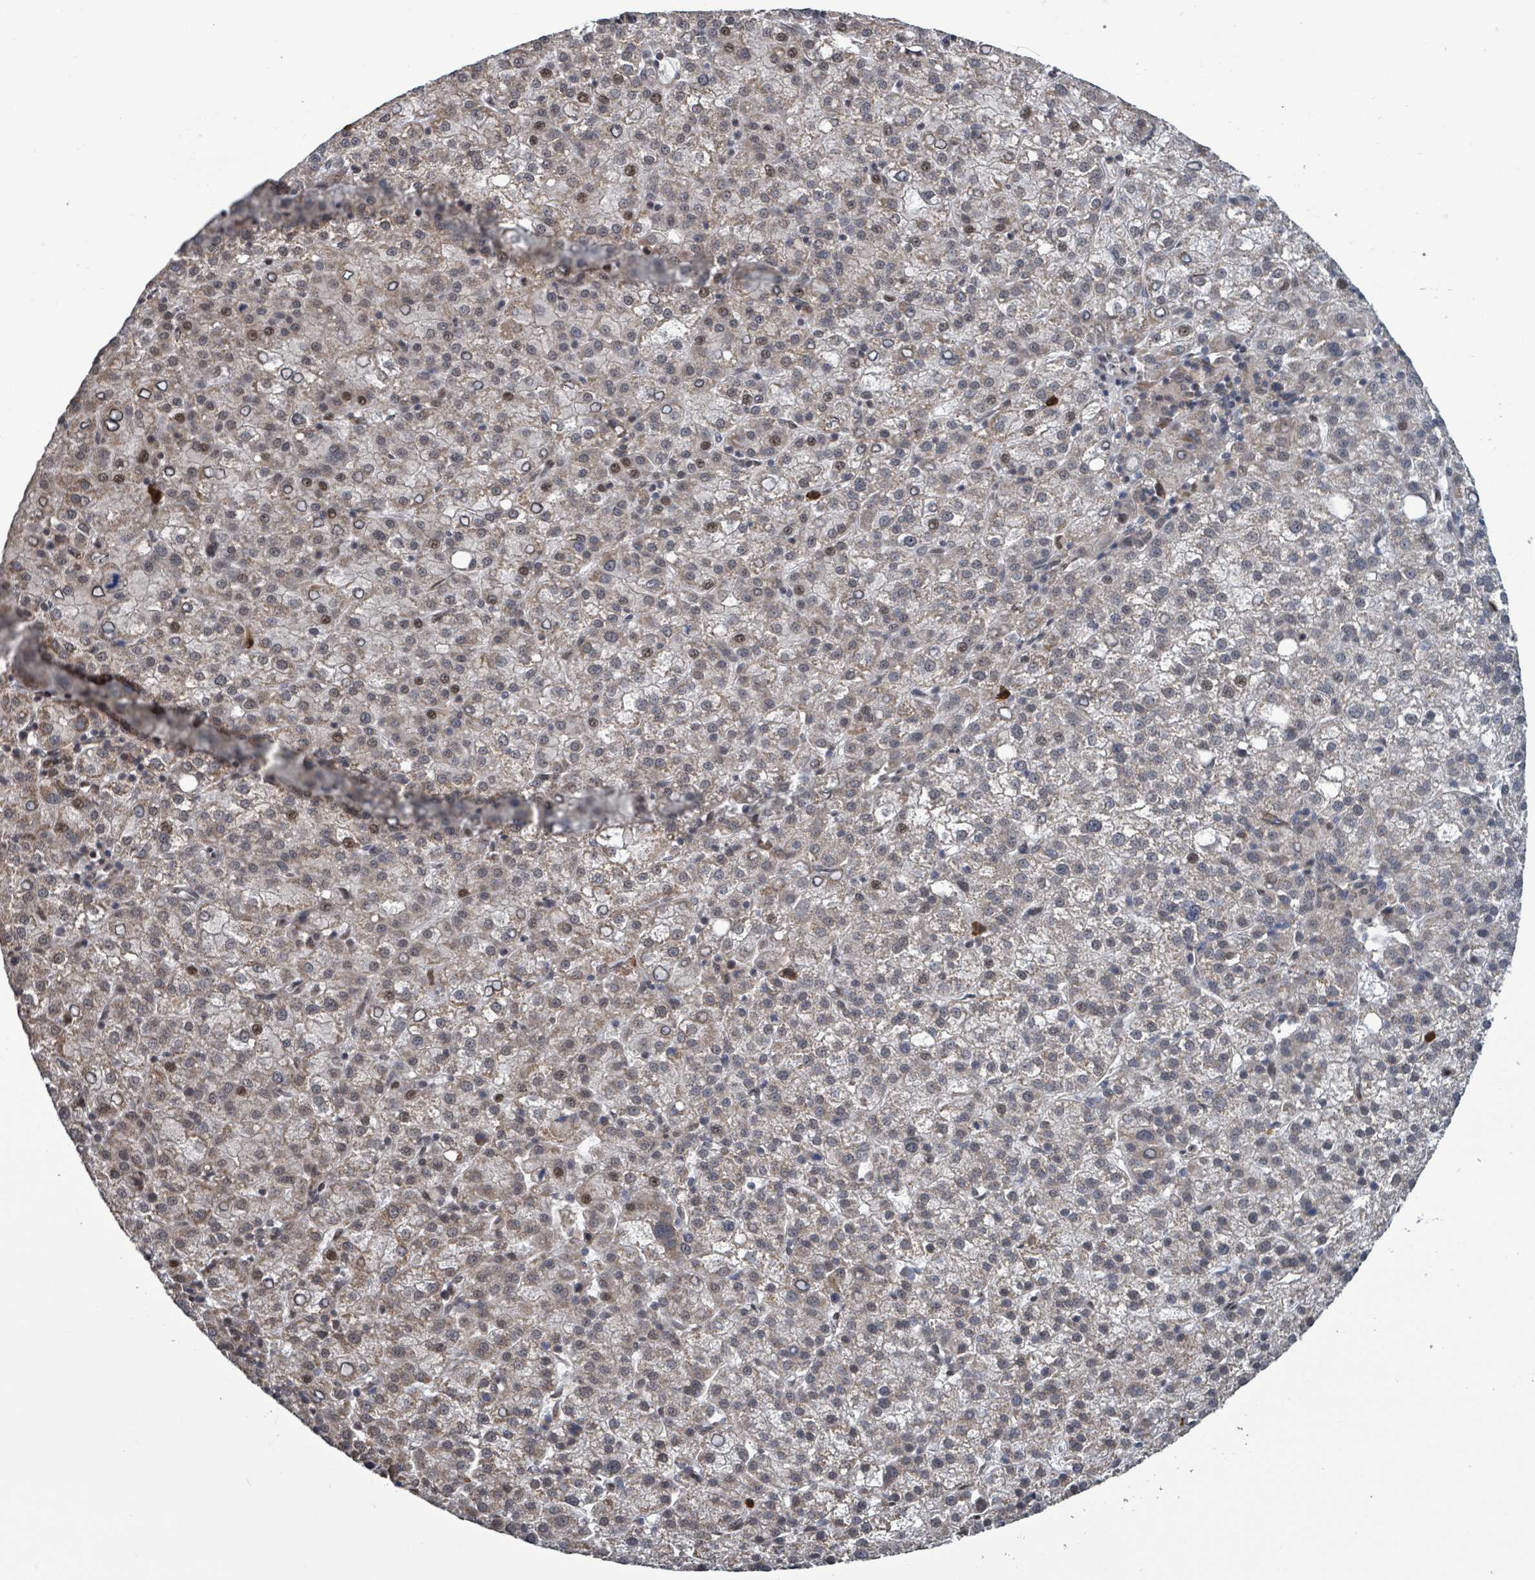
{"staining": {"intensity": "moderate", "quantity": "<25%", "location": "cytoplasmic/membranous,nuclear"}, "tissue": "liver cancer", "cell_type": "Tumor cells", "image_type": "cancer", "snomed": [{"axis": "morphology", "description": "Carcinoma, Hepatocellular, NOS"}, {"axis": "topography", "description": "Liver"}], "caption": "IHC image of liver hepatocellular carcinoma stained for a protein (brown), which reveals low levels of moderate cytoplasmic/membranous and nuclear expression in about <25% of tumor cells.", "gene": "COQ6", "patient": {"sex": "female", "age": 58}}